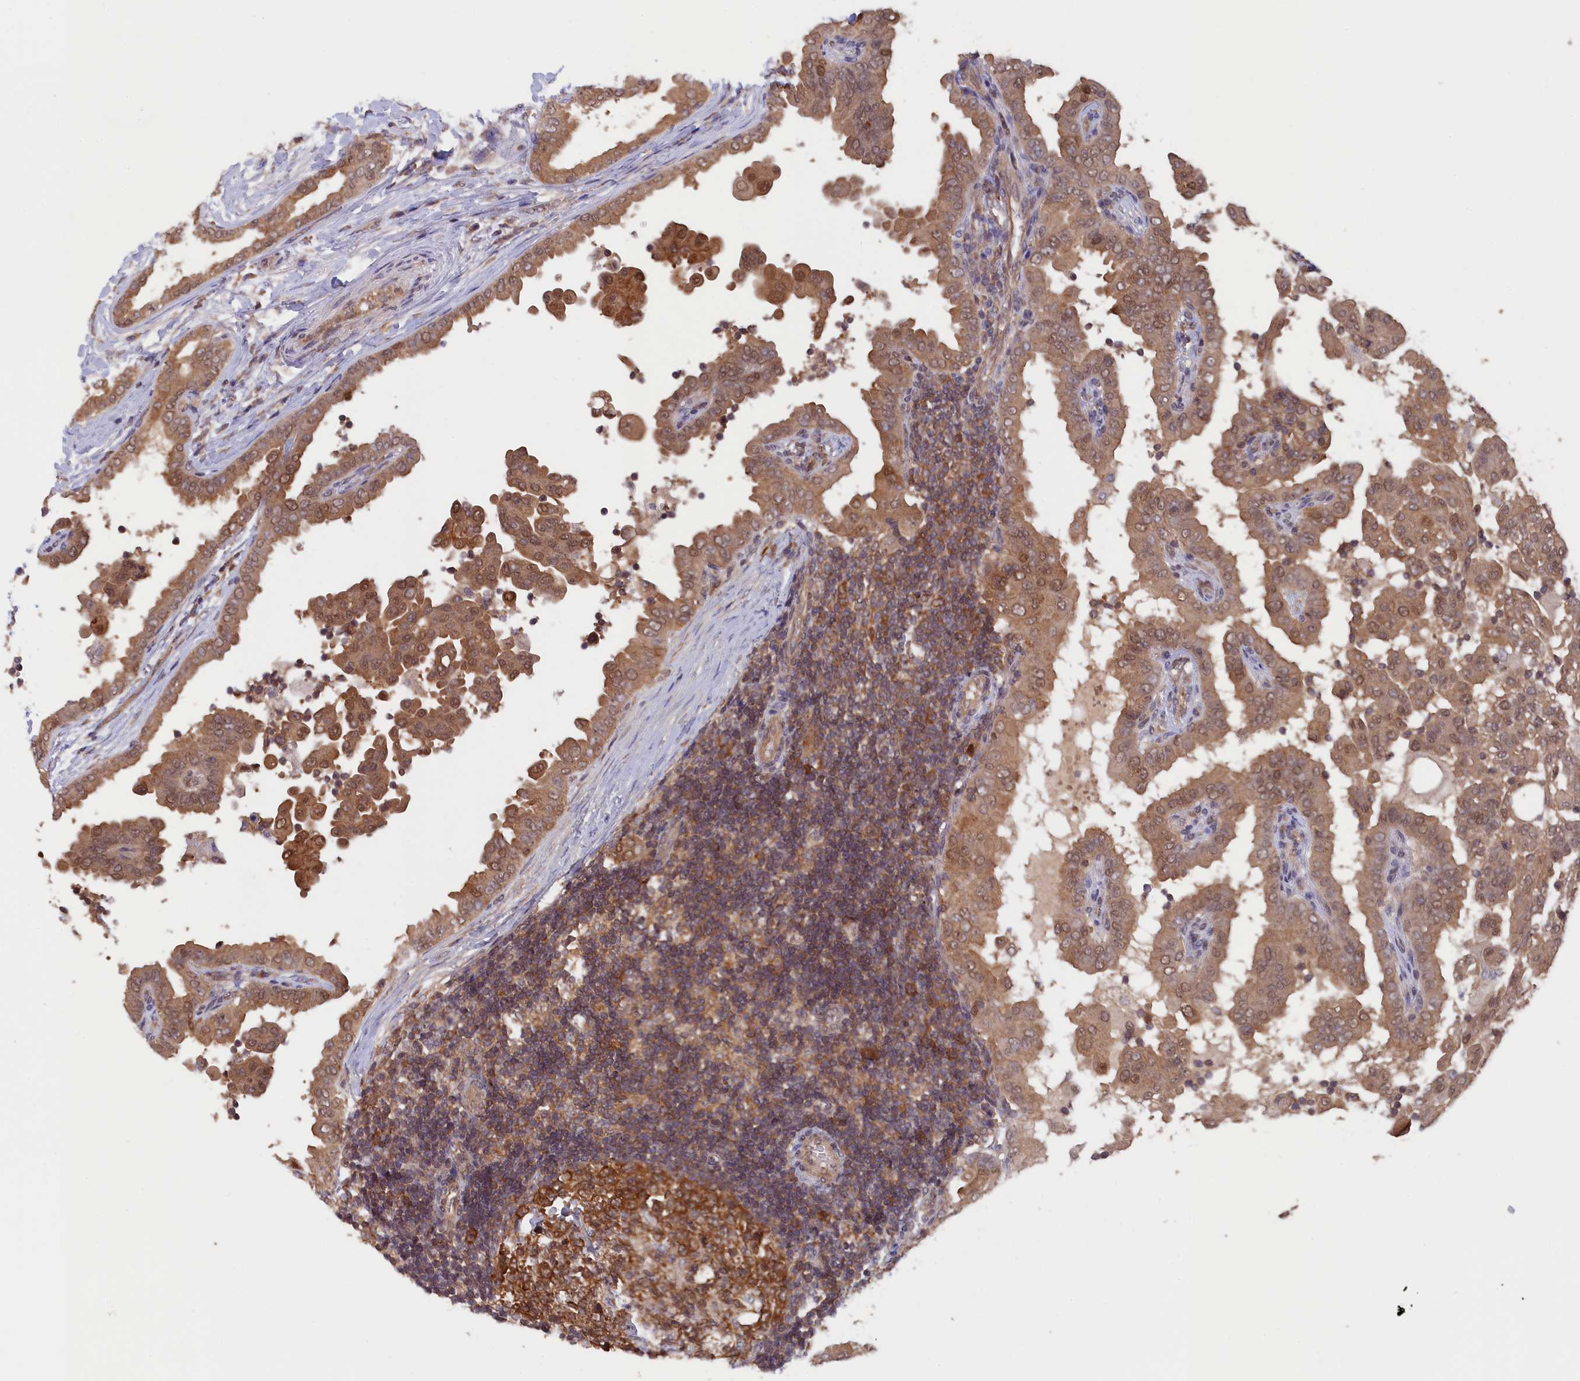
{"staining": {"intensity": "moderate", "quantity": ">75%", "location": "cytoplasmic/membranous,nuclear"}, "tissue": "thyroid cancer", "cell_type": "Tumor cells", "image_type": "cancer", "snomed": [{"axis": "morphology", "description": "Papillary adenocarcinoma, NOS"}, {"axis": "topography", "description": "Thyroid gland"}], "caption": "A high-resolution image shows immunohistochemistry staining of thyroid papillary adenocarcinoma, which shows moderate cytoplasmic/membranous and nuclear positivity in about >75% of tumor cells.", "gene": "JPT2", "patient": {"sex": "male", "age": 33}}